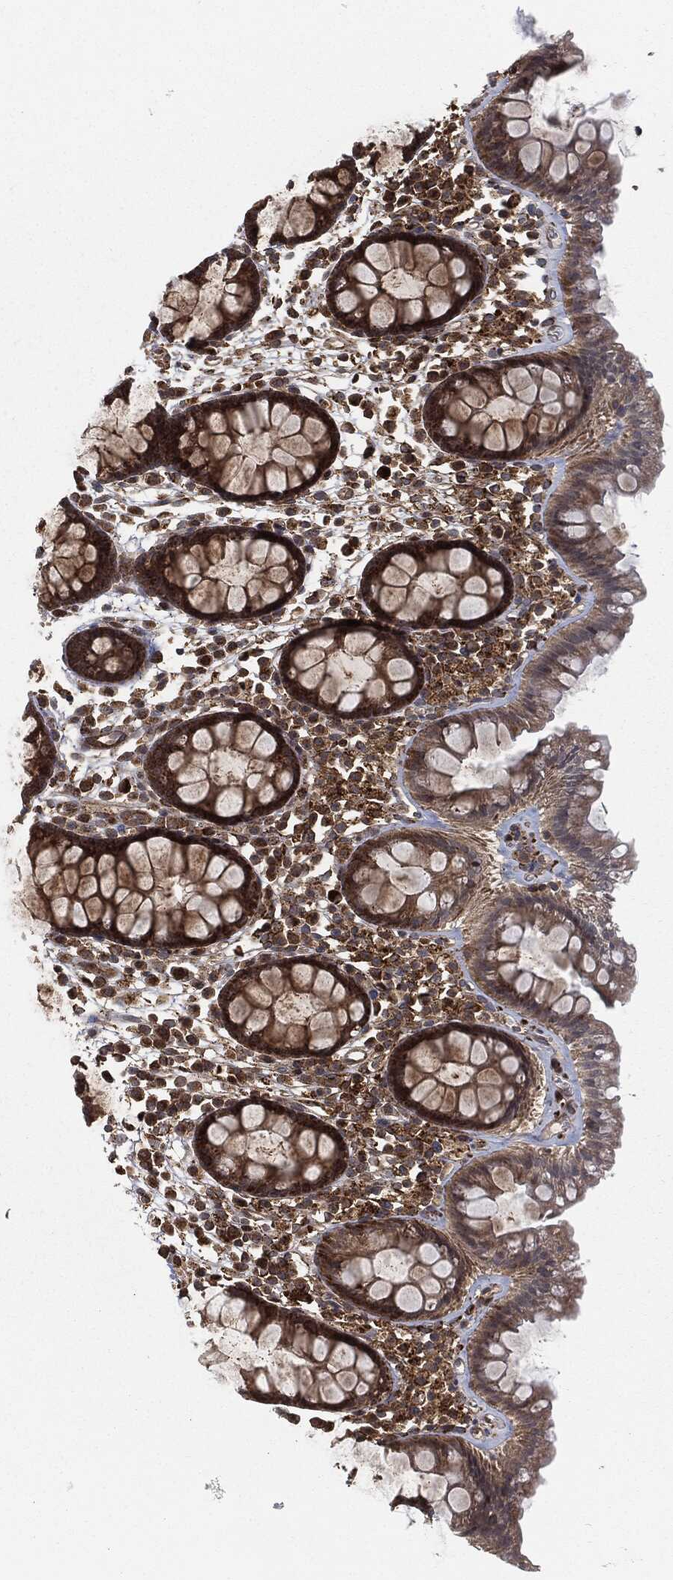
{"staining": {"intensity": "moderate", "quantity": ">75%", "location": "cytoplasmic/membranous"}, "tissue": "colon", "cell_type": "Endothelial cells", "image_type": "normal", "snomed": [{"axis": "morphology", "description": "Normal tissue, NOS"}, {"axis": "topography", "description": "Colon"}], "caption": "Immunohistochemistry staining of benign colon, which exhibits medium levels of moderate cytoplasmic/membranous positivity in approximately >75% of endothelial cells indicating moderate cytoplasmic/membranous protein staining. The staining was performed using DAB (brown) for protein detection and nuclei were counterstained in hematoxylin (blue).", "gene": "RFTN1", "patient": {"sex": "male", "age": 76}}